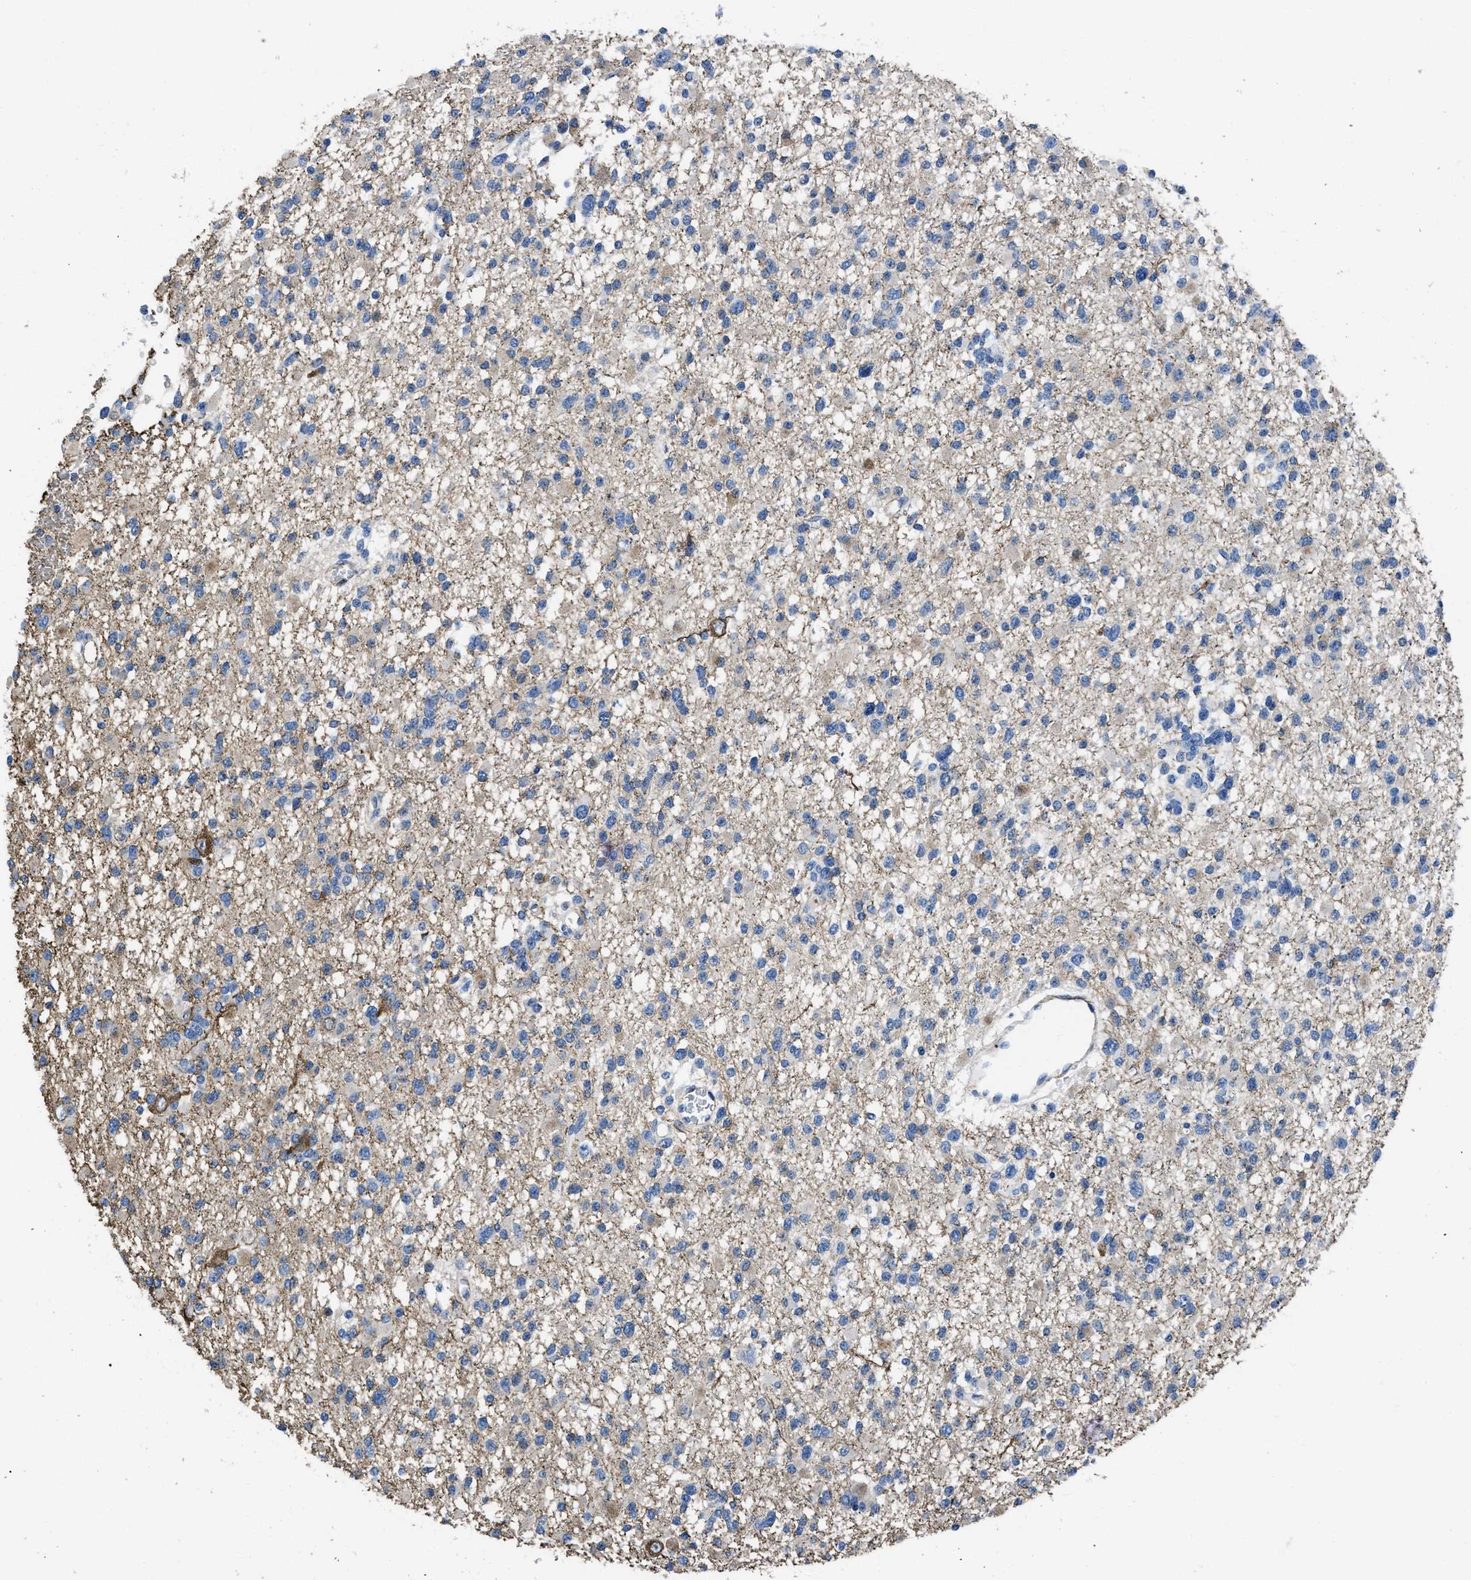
{"staining": {"intensity": "negative", "quantity": "none", "location": "none"}, "tissue": "glioma", "cell_type": "Tumor cells", "image_type": "cancer", "snomed": [{"axis": "morphology", "description": "Glioma, malignant, Low grade"}, {"axis": "topography", "description": "Brain"}], "caption": "The IHC image has no significant staining in tumor cells of glioma tissue.", "gene": "ITGA3", "patient": {"sex": "female", "age": 22}}